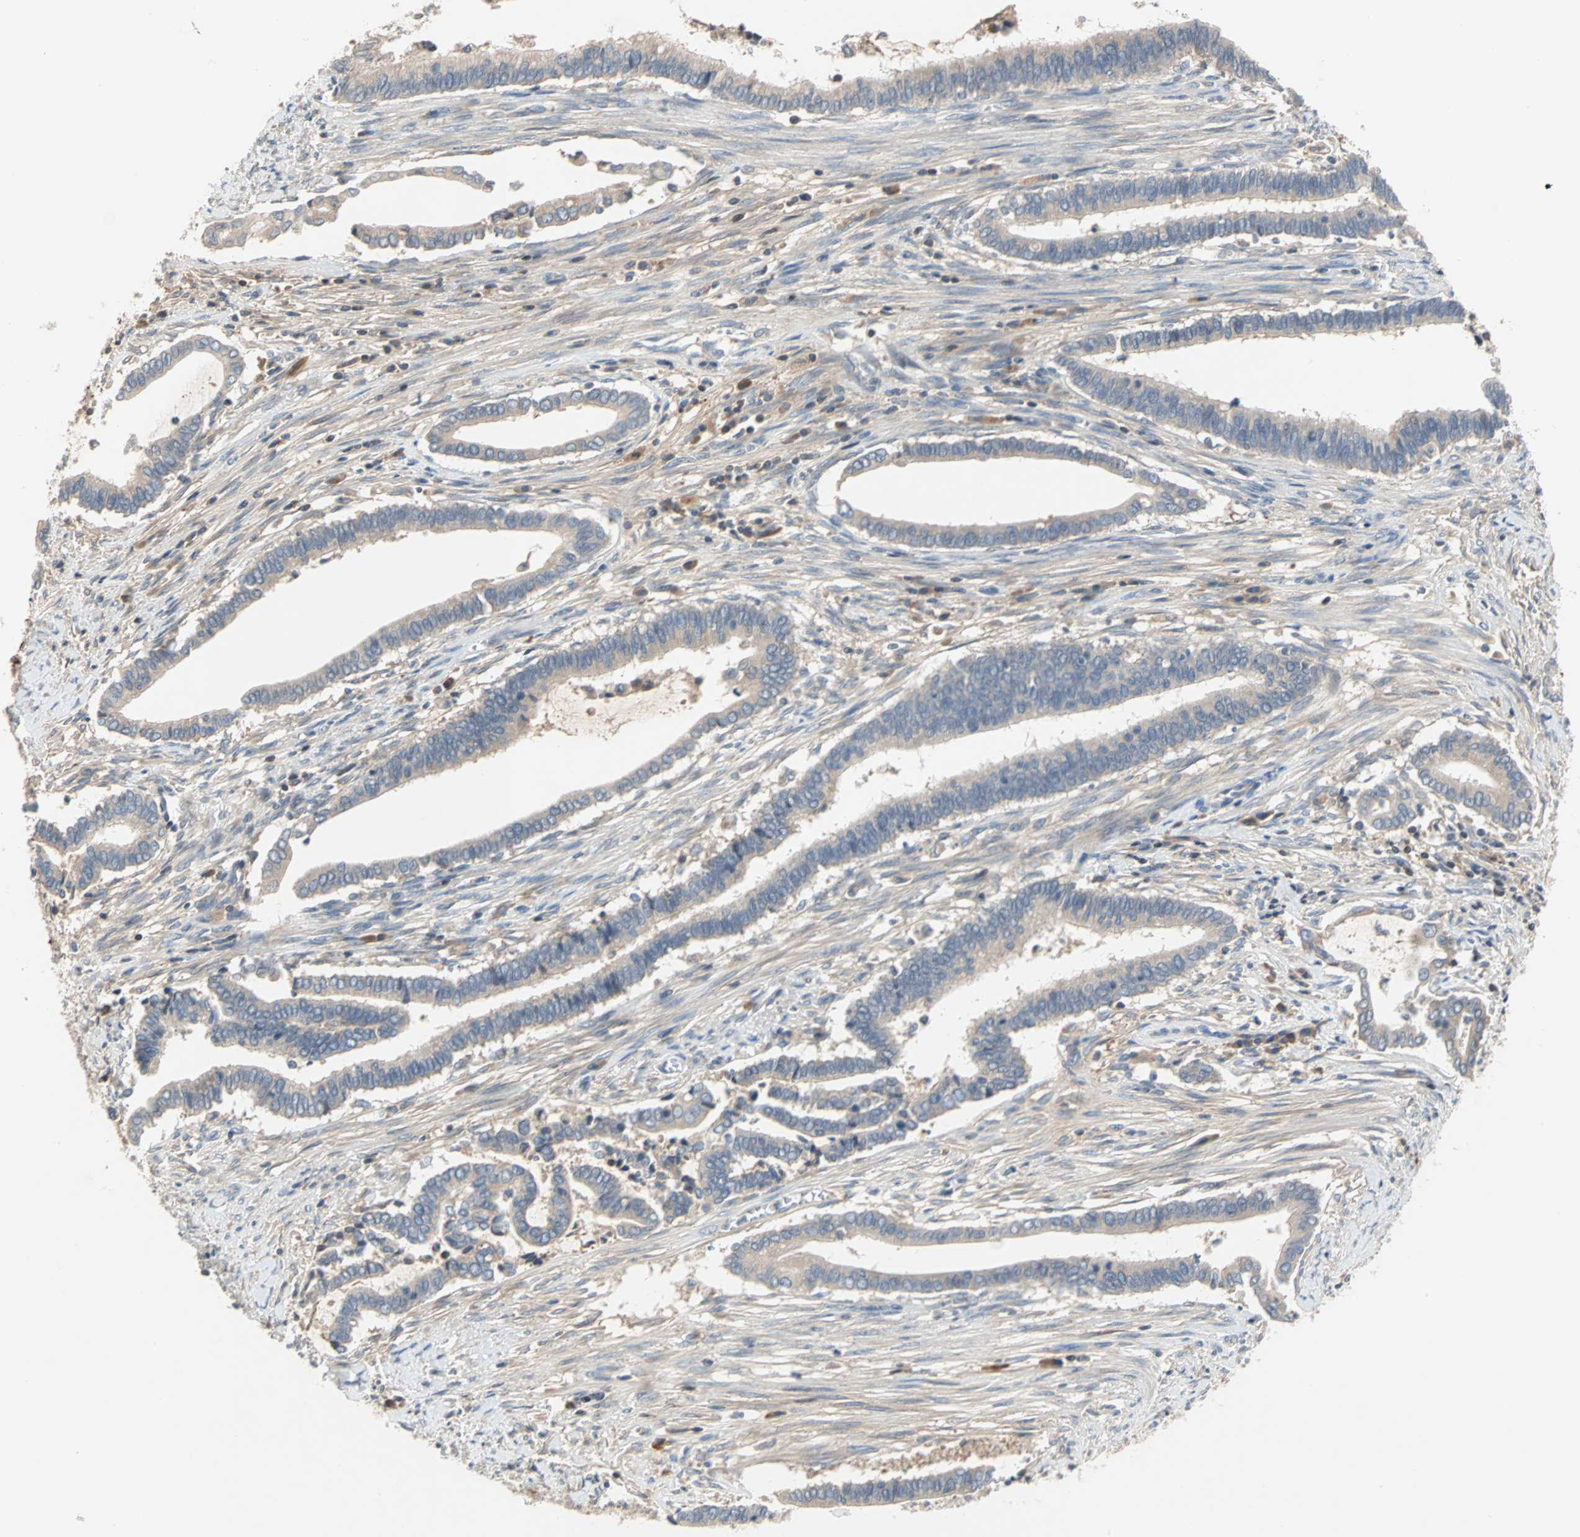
{"staining": {"intensity": "negative", "quantity": "none", "location": "none"}, "tissue": "cervical cancer", "cell_type": "Tumor cells", "image_type": "cancer", "snomed": [{"axis": "morphology", "description": "Adenocarcinoma, NOS"}, {"axis": "topography", "description": "Cervix"}], "caption": "Micrograph shows no significant protein positivity in tumor cells of cervical cancer.", "gene": "MAP4K1", "patient": {"sex": "female", "age": 44}}